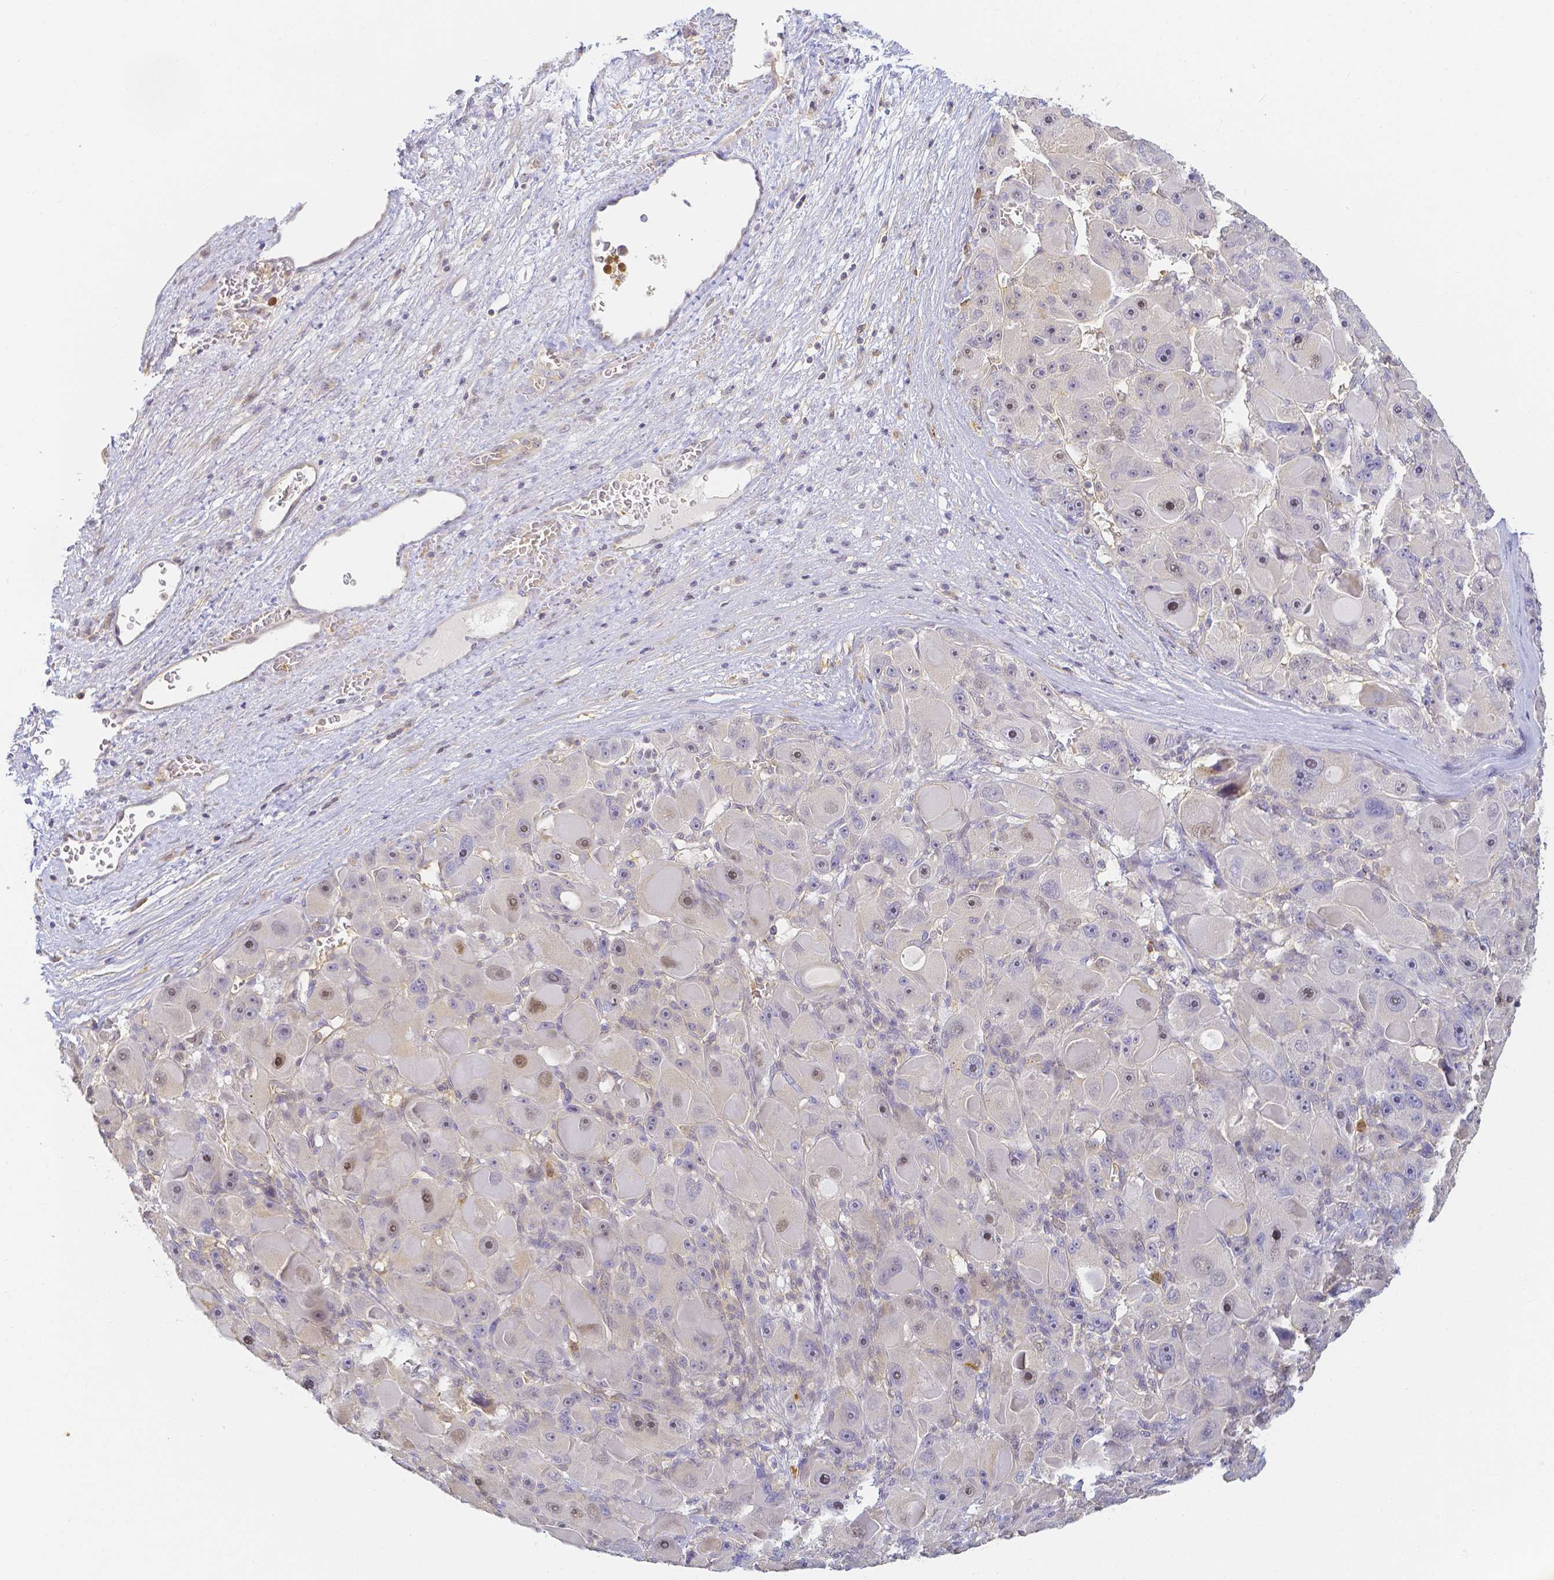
{"staining": {"intensity": "moderate", "quantity": "<25%", "location": "nuclear"}, "tissue": "liver cancer", "cell_type": "Tumor cells", "image_type": "cancer", "snomed": [{"axis": "morphology", "description": "Carcinoma, Hepatocellular, NOS"}, {"axis": "topography", "description": "Liver"}], "caption": "Immunohistochemistry (IHC) photomicrograph of neoplastic tissue: human liver hepatocellular carcinoma stained using immunohistochemistry (IHC) shows low levels of moderate protein expression localized specifically in the nuclear of tumor cells, appearing as a nuclear brown color.", "gene": "KCNH1", "patient": {"sex": "male", "age": 76}}